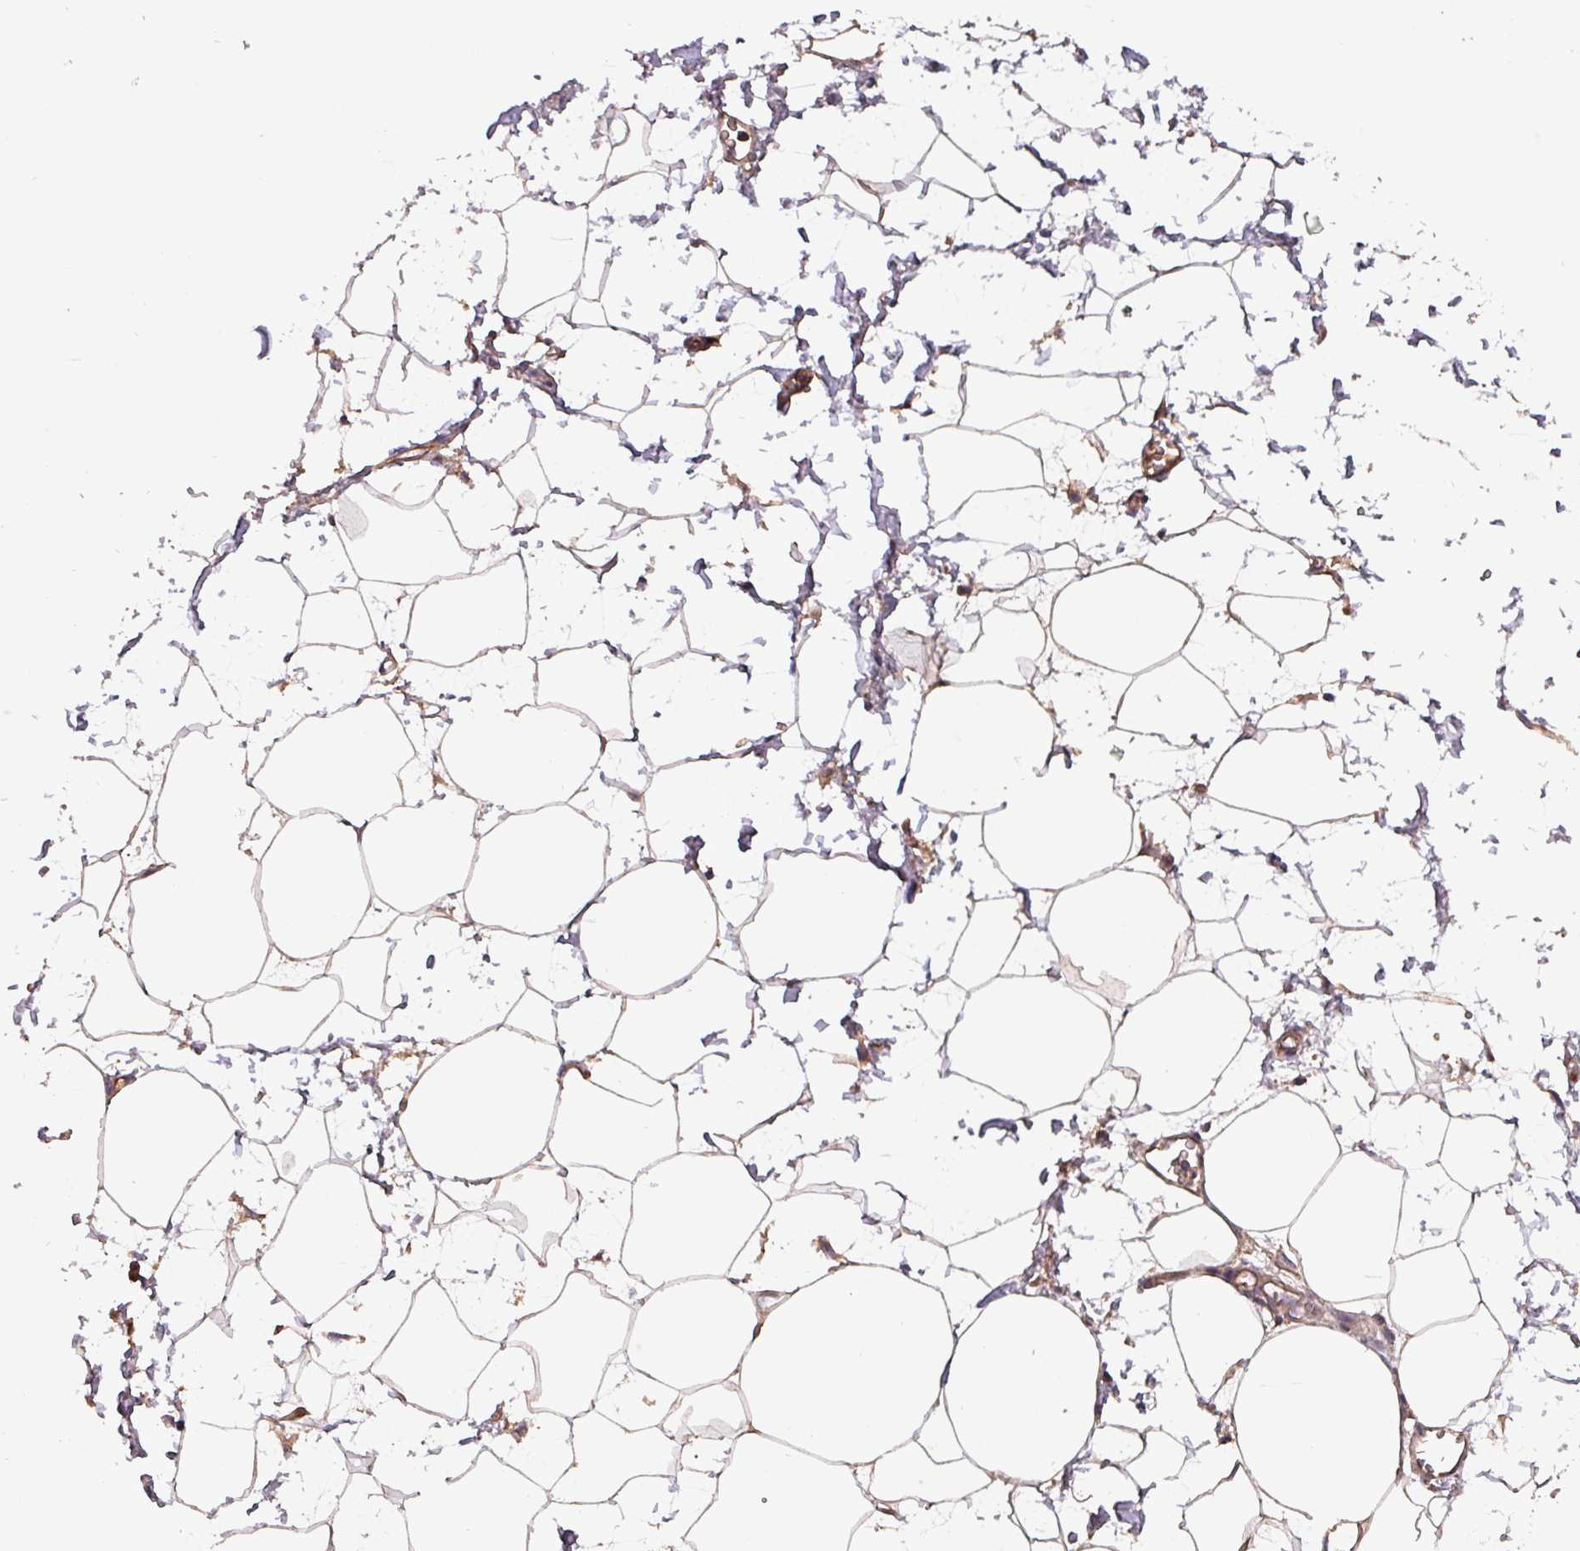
{"staining": {"intensity": "weak", "quantity": ">75%", "location": "cytoplasmic/membranous"}, "tissue": "adipose tissue", "cell_type": "Adipocytes", "image_type": "normal", "snomed": [{"axis": "morphology", "description": "Normal tissue, NOS"}, {"axis": "topography", "description": "Prostate"}, {"axis": "topography", "description": "Peripheral nerve tissue"}], "caption": "Protein staining of normal adipose tissue demonstrates weak cytoplasmic/membranous expression in about >75% of adipocytes. (DAB (3,3'-diaminobenzidine) IHC, brown staining for protein, blue staining for nuclei).", "gene": "PAFAH1B2", "patient": {"sex": "male", "age": 55}}